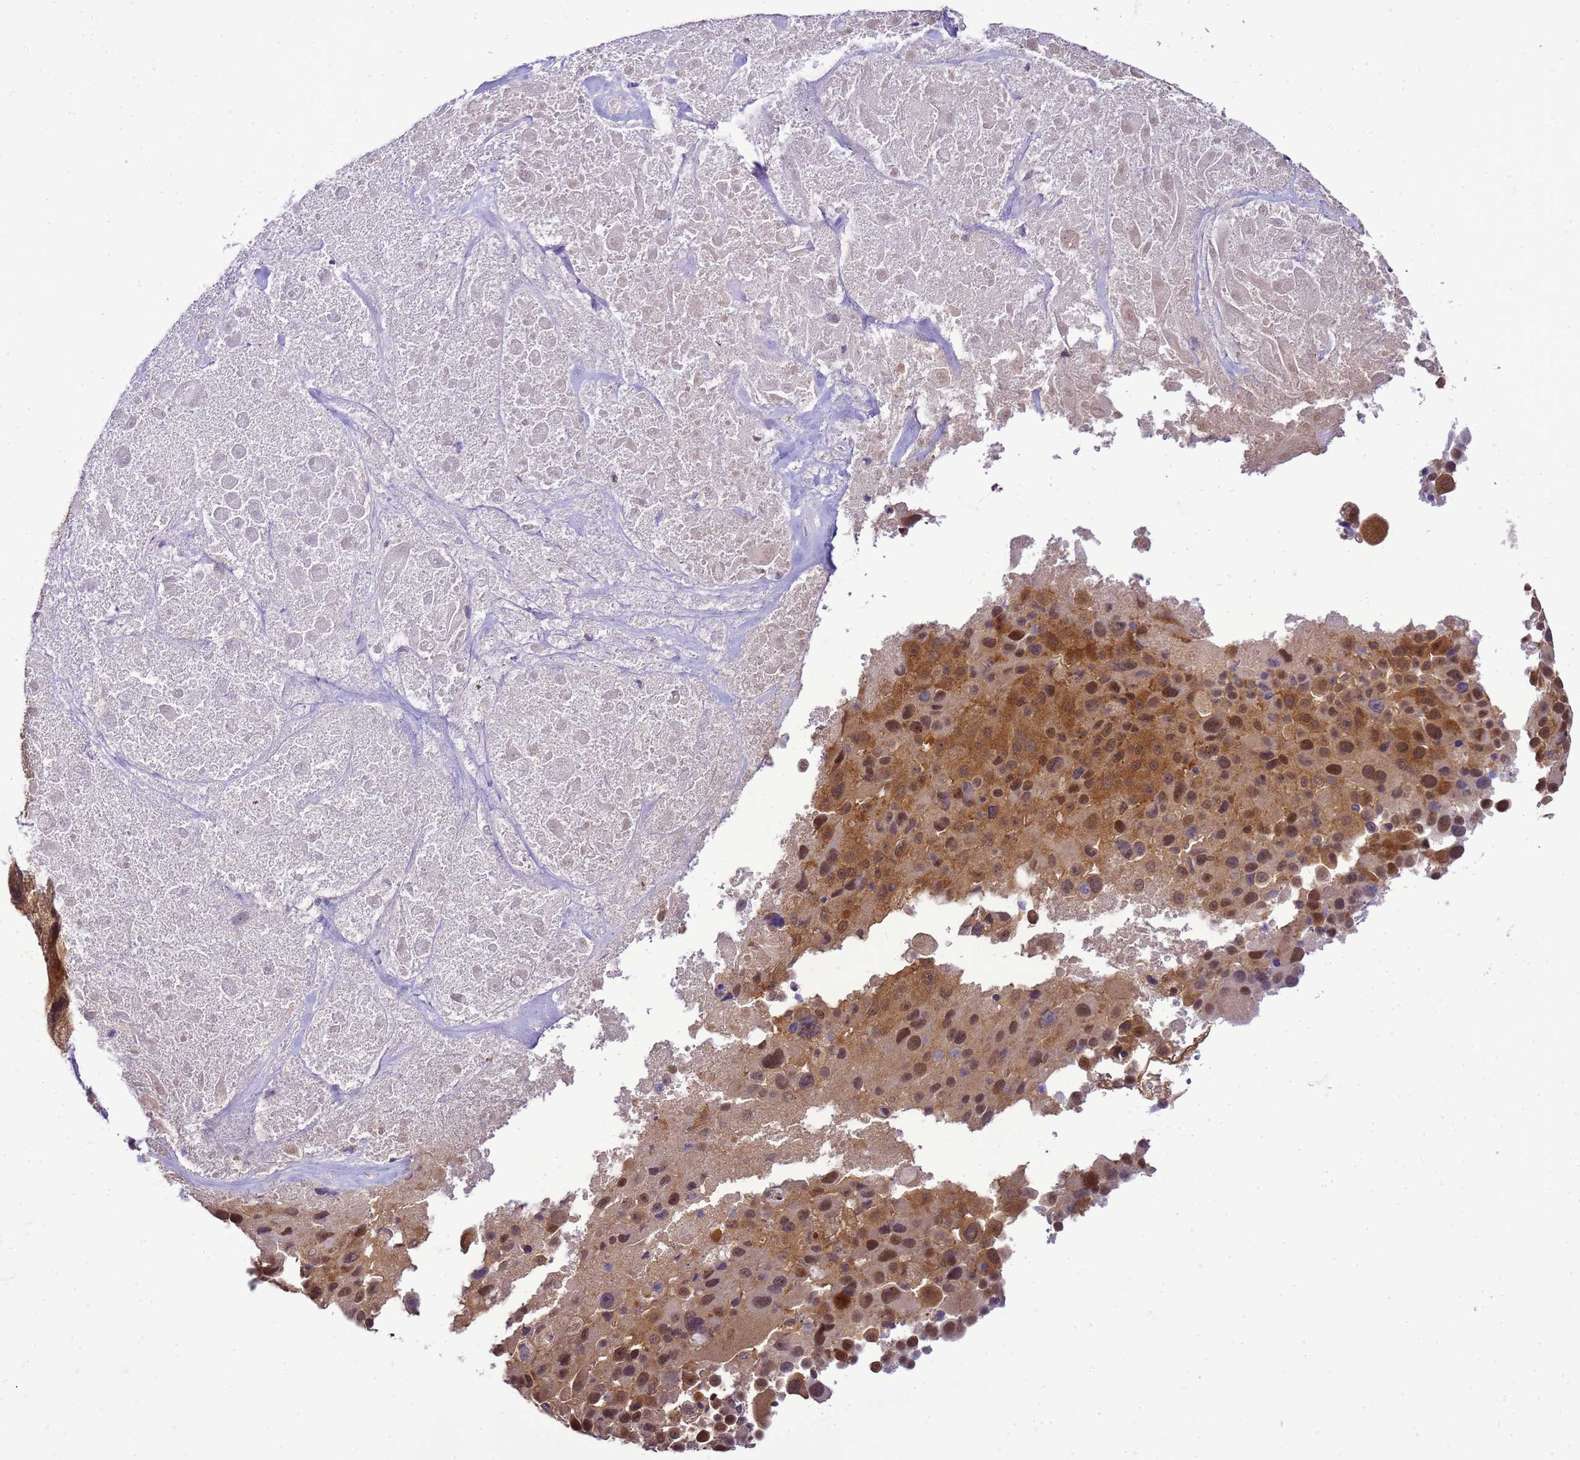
{"staining": {"intensity": "moderate", "quantity": ">75%", "location": "cytoplasmic/membranous,nuclear"}, "tissue": "melanoma", "cell_type": "Tumor cells", "image_type": "cancer", "snomed": [{"axis": "morphology", "description": "Malignant melanoma, Metastatic site"}, {"axis": "topography", "description": "Lymph node"}], "caption": "A brown stain shows moderate cytoplasmic/membranous and nuclear staining of a protein in human melanoma tumor cells.", "gene": "DDI2", "patient": {"sex": "male", "age": 62}}